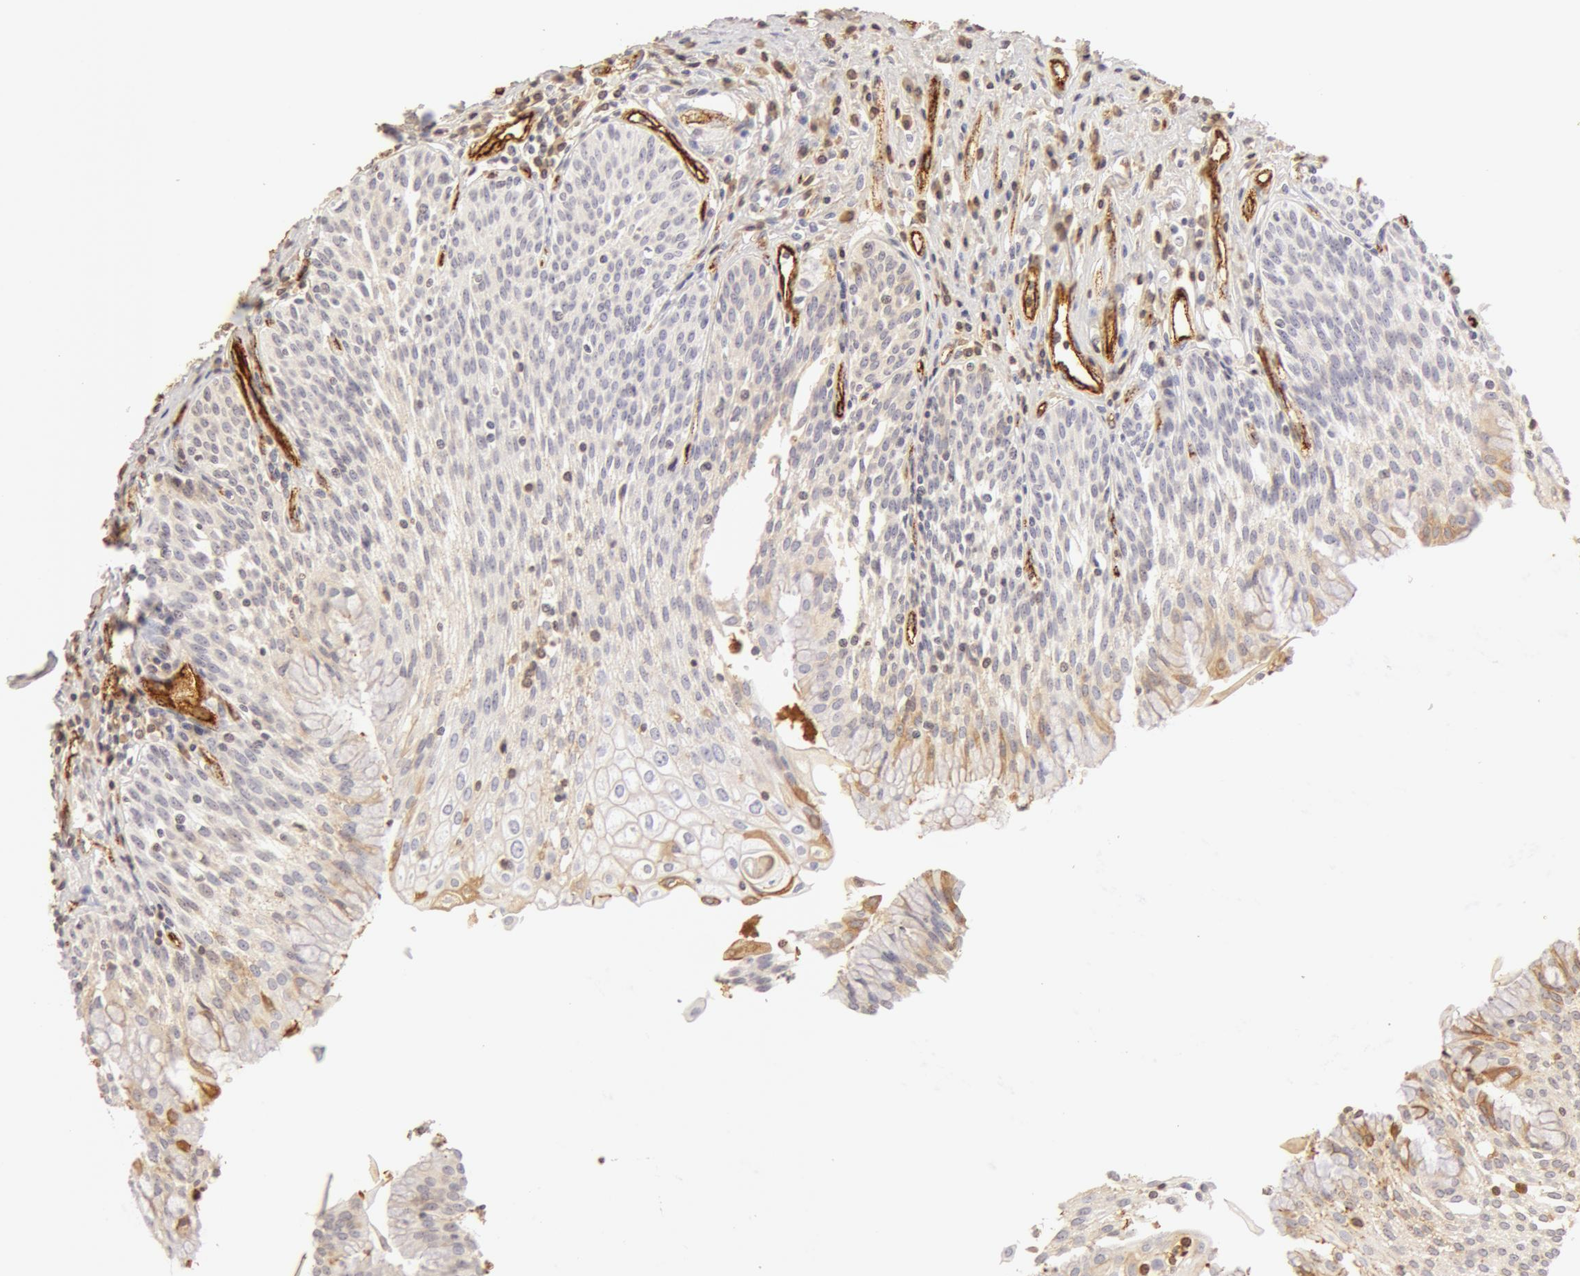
{"staining": {"intensity": "negative", "quantity": "none", "location": "none"}, "tissue": "urinary bladder", "cell_type": "Urothelial cells", "image_type": "normal", "snomed": [{"axis": "morphology", "description": "Normal tissue, NOS"}, {"axis": "topography", "description": "Urinary bladder"}], "caption": "Immunohistochemistry (IHC) of normal human urinary bladder demonstrates no staining in urothelial cells. (DAB immunohistochemistry with hematoxylin counter stain).", "gene": "VWF", "patient": {"sex": "female", "age": 39}}